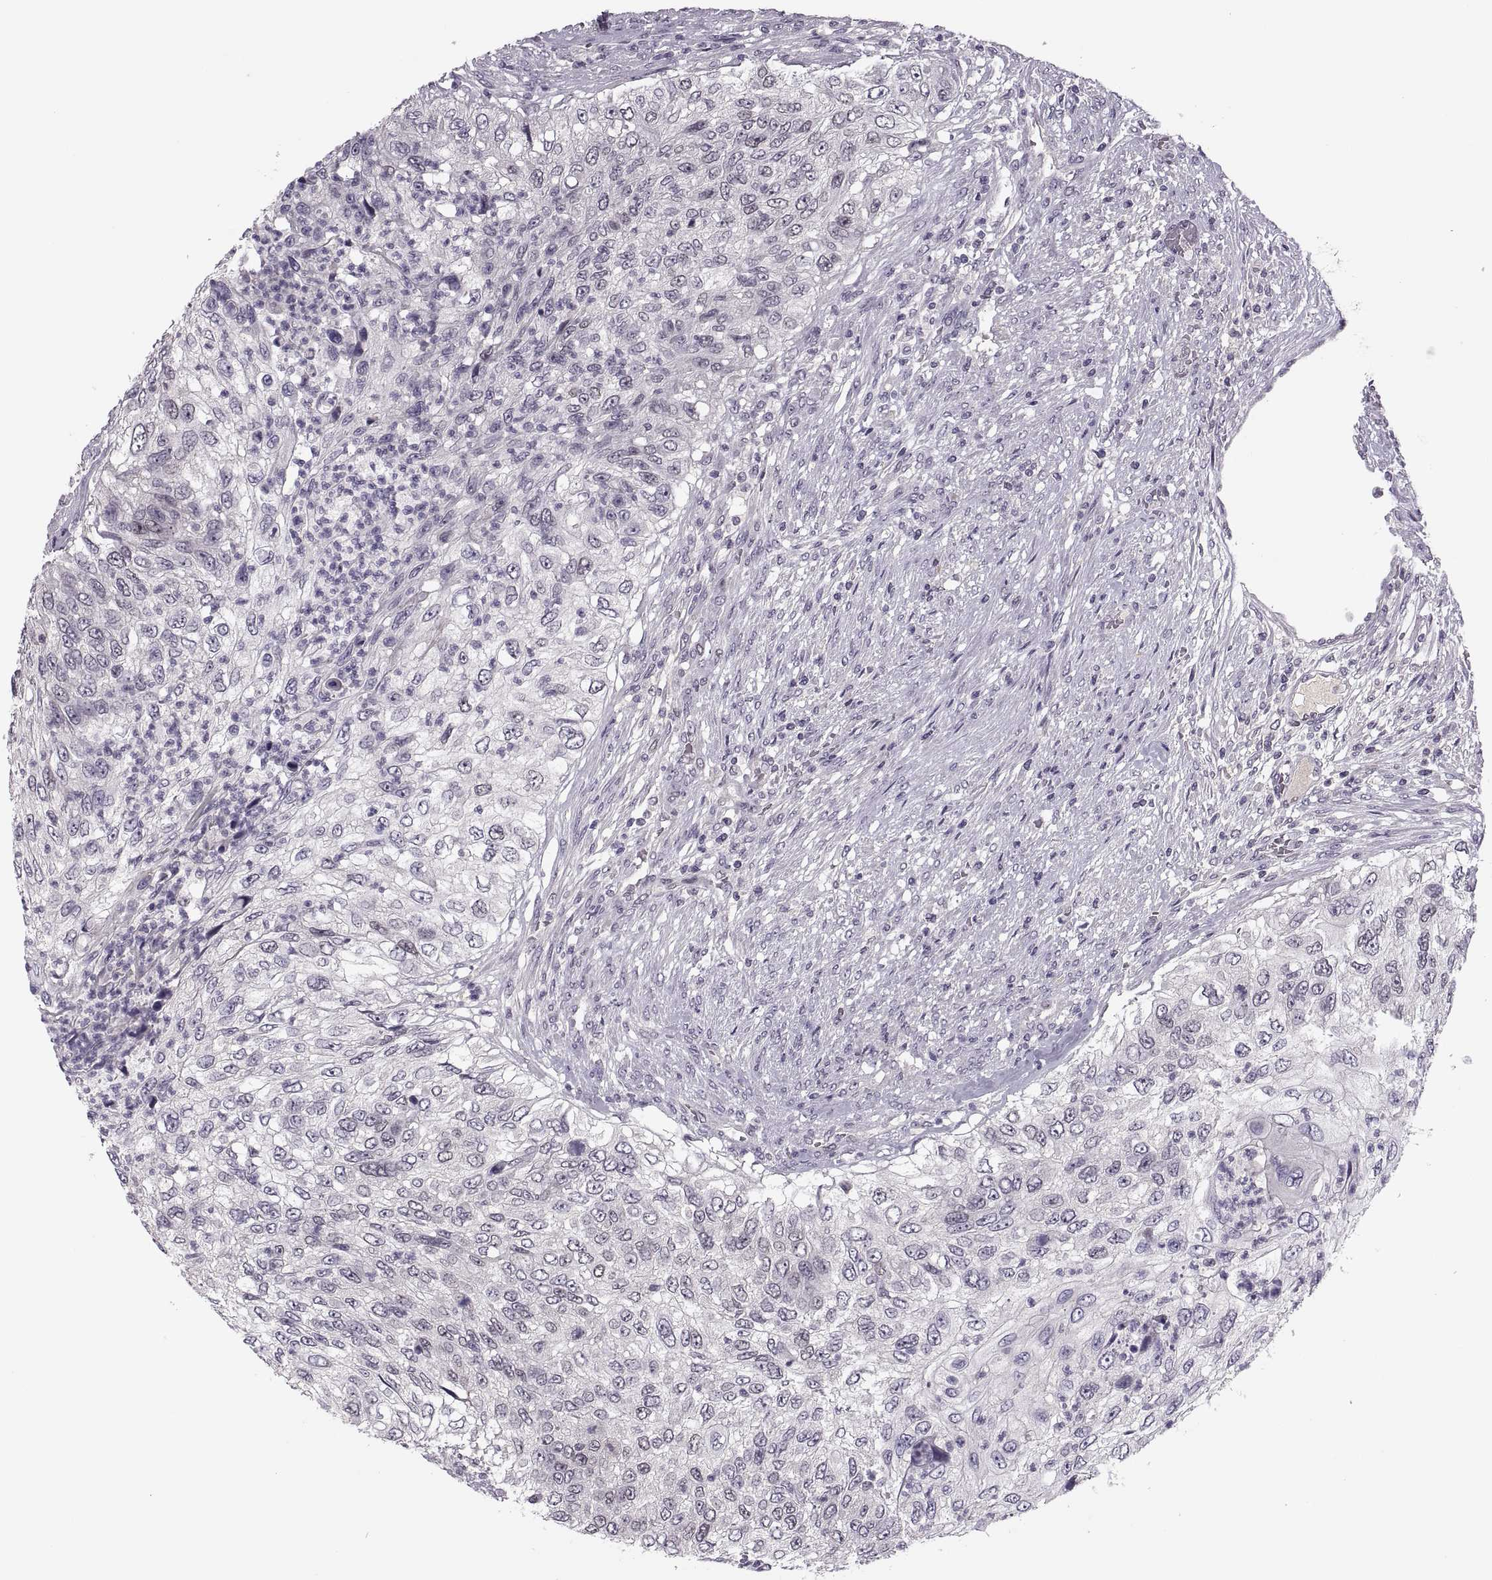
{"staining": {"intensity": "negative", "quantity": "none", "location": "none"}, "tissue": "urothelial cancer", "cell_type": "Tumor cells", "image_type": "cancer", "snomed": [{"axis": "morphology", "description": "Urothelial carcinoma, High grade"}, {"axis": "topography", "description": "Urinary bladder"}], "caption": "Urothelial carcinoma (high-grade) was stained to show a protein in brown. There is no significant expression in tumor cells.", "gene": "CACNA1F", "patient": {"sex": "female", "age": 60}}